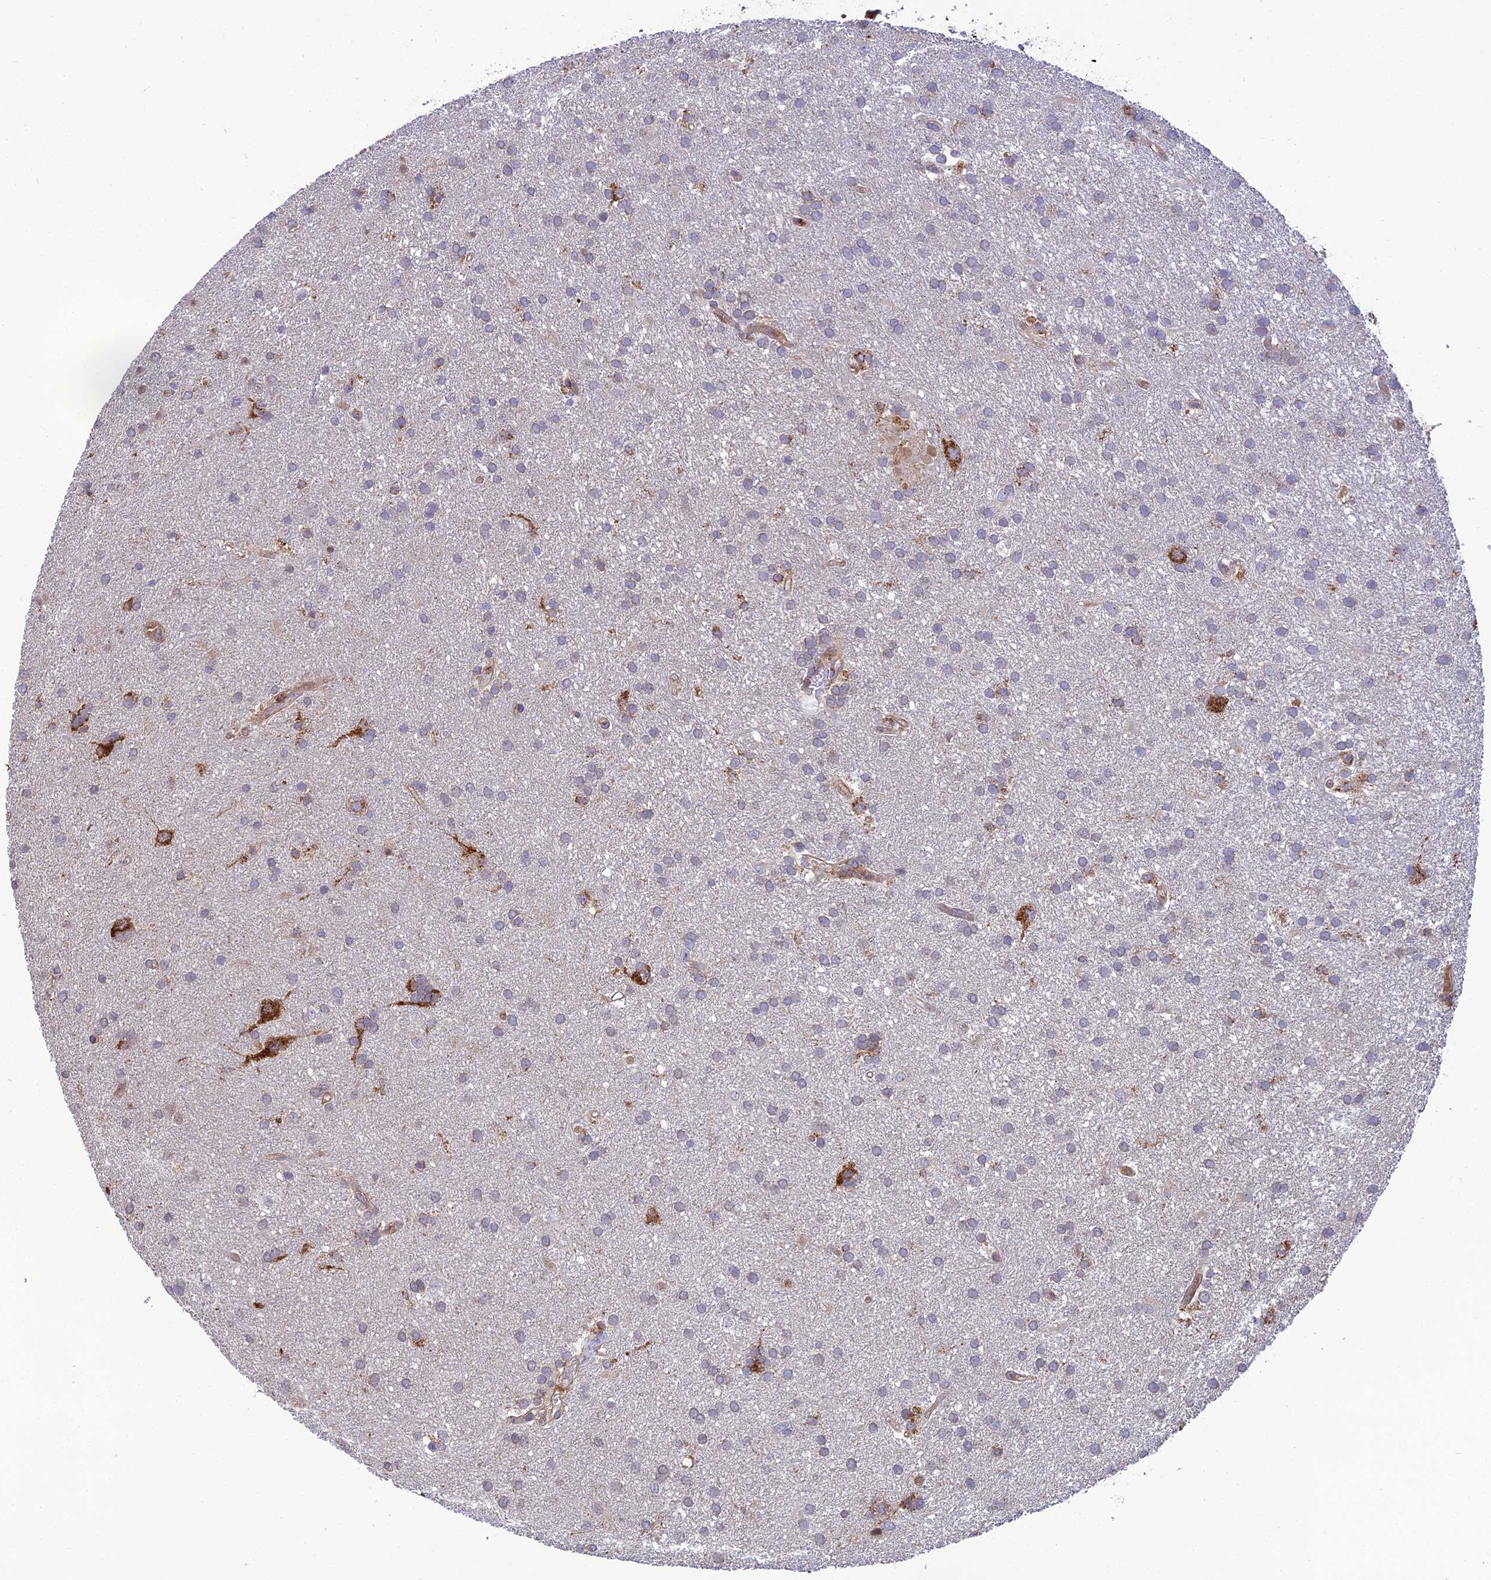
{"staining": {"intensity": "weak", "quantity": ">75%", "location": "cytoplasmic/membranous"}, "tissue": "glioma", "cell_type": "Tumor cells", "image_type": "cancer", "snomed": [{"axis": "morphology", "description": "Glioma, malignant, Low grade"}, {"axis": "topography", "description": "Brain"}], "caption": "Immunohistochemistry (IHC) of glioma demonstrates low levels of weak cytoplasmic/membranous expression in approximately >75% of tumor cells. (DAB (3,3'-diaminobenzidine) = brown stain, brightfield microscopy at high magnification).", "gene": "LNPEP", "patient": {"sex": "male", "age": 66}}